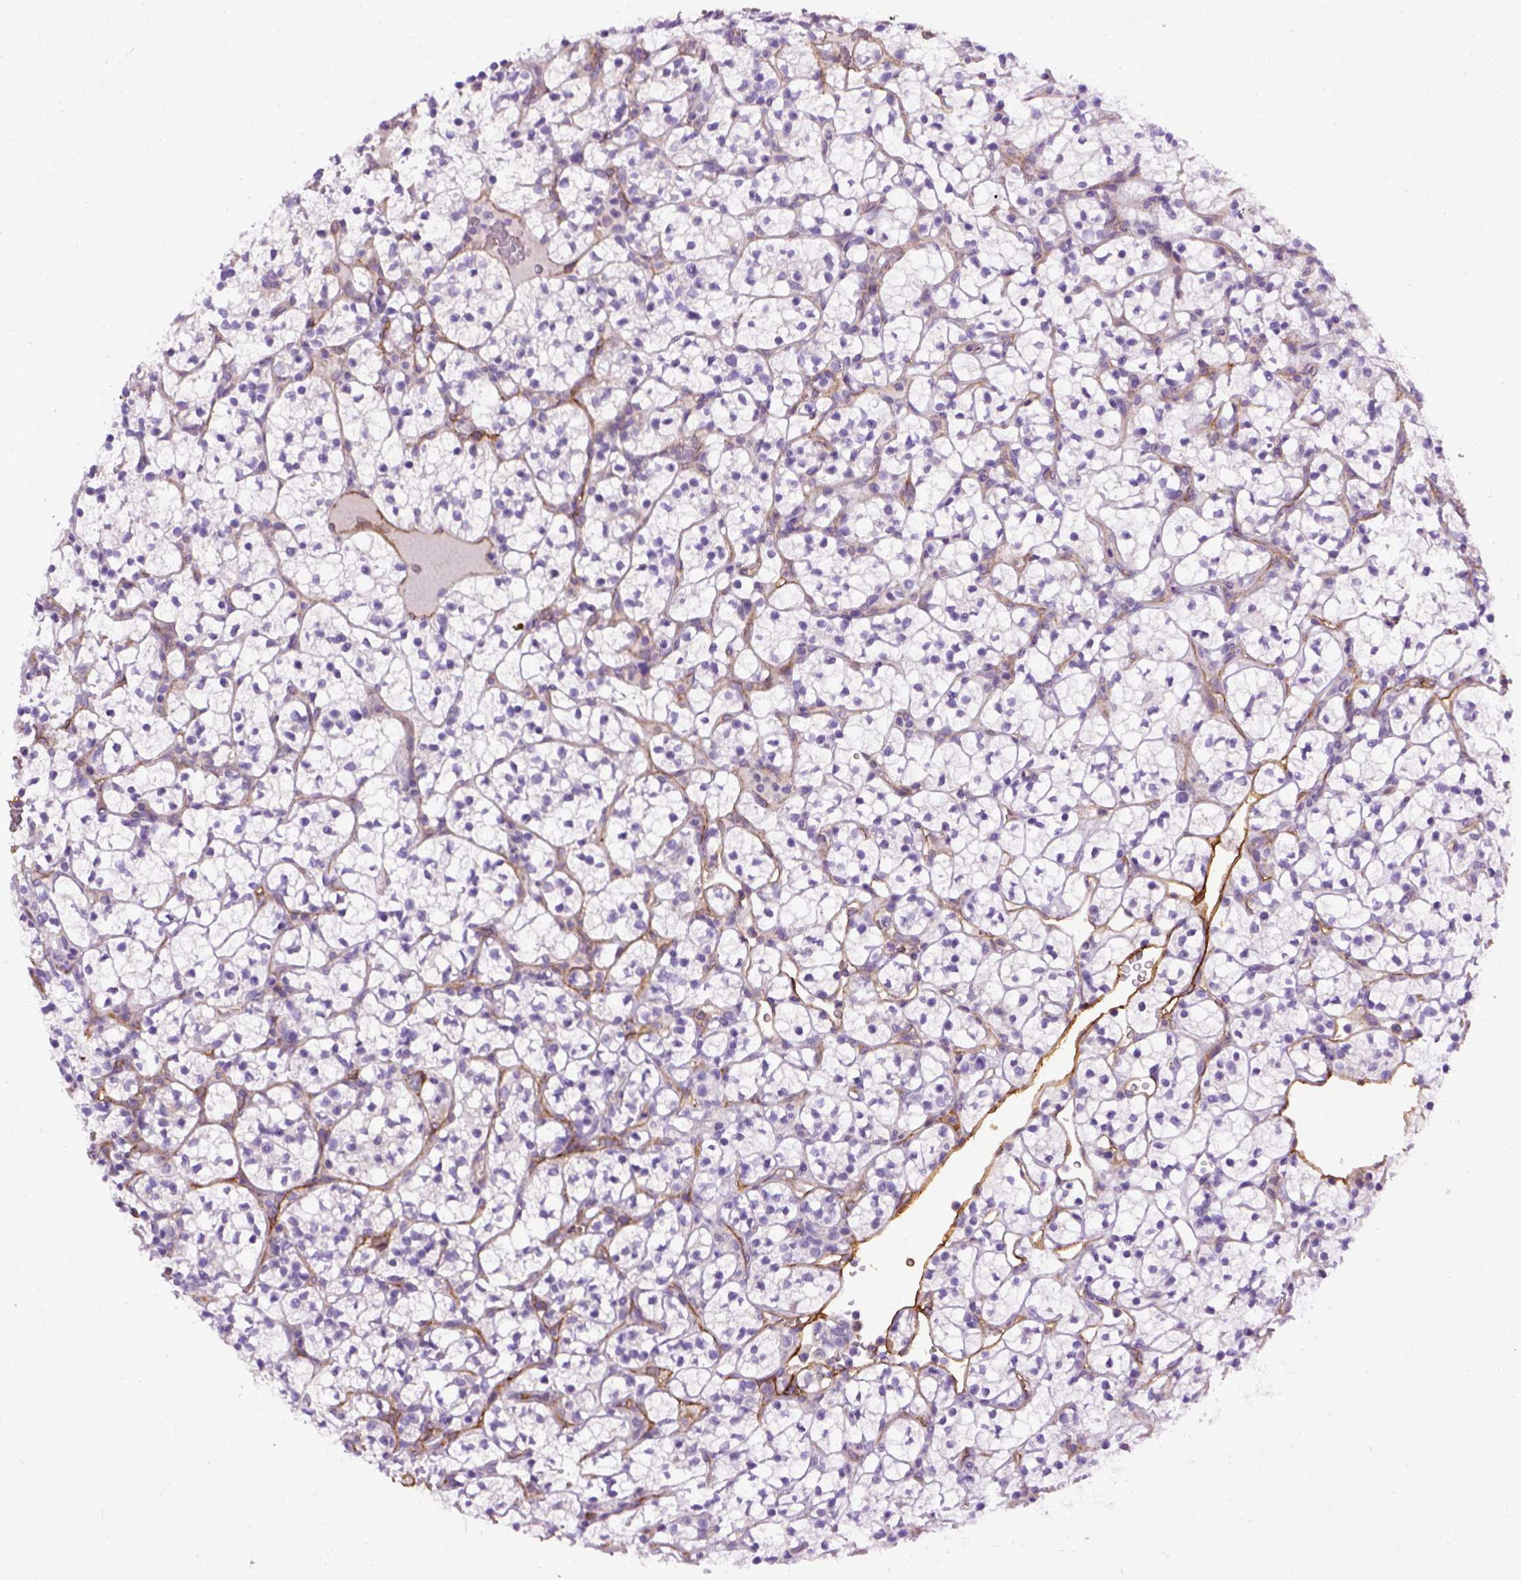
{"staining": {"intensity": "negative", "quantity": "none", "location": "none"}, "tissue": "renal cancer", "cell_type": "Tumor cells", "image_type": "cancer", "snomed": [{"axis": "morphology", "description": "Adenocarcinoma, NOS"}, {"axis": "topography", "description": "Kidney"}], "caption": "IHC micrograph of neoplastic tissue: human adenocarcinoma (renal) stained with DAB displays no significant protein expression in tumor cells.", "gene": "ENG", "patient": {"sex": "female", "age": 89}}